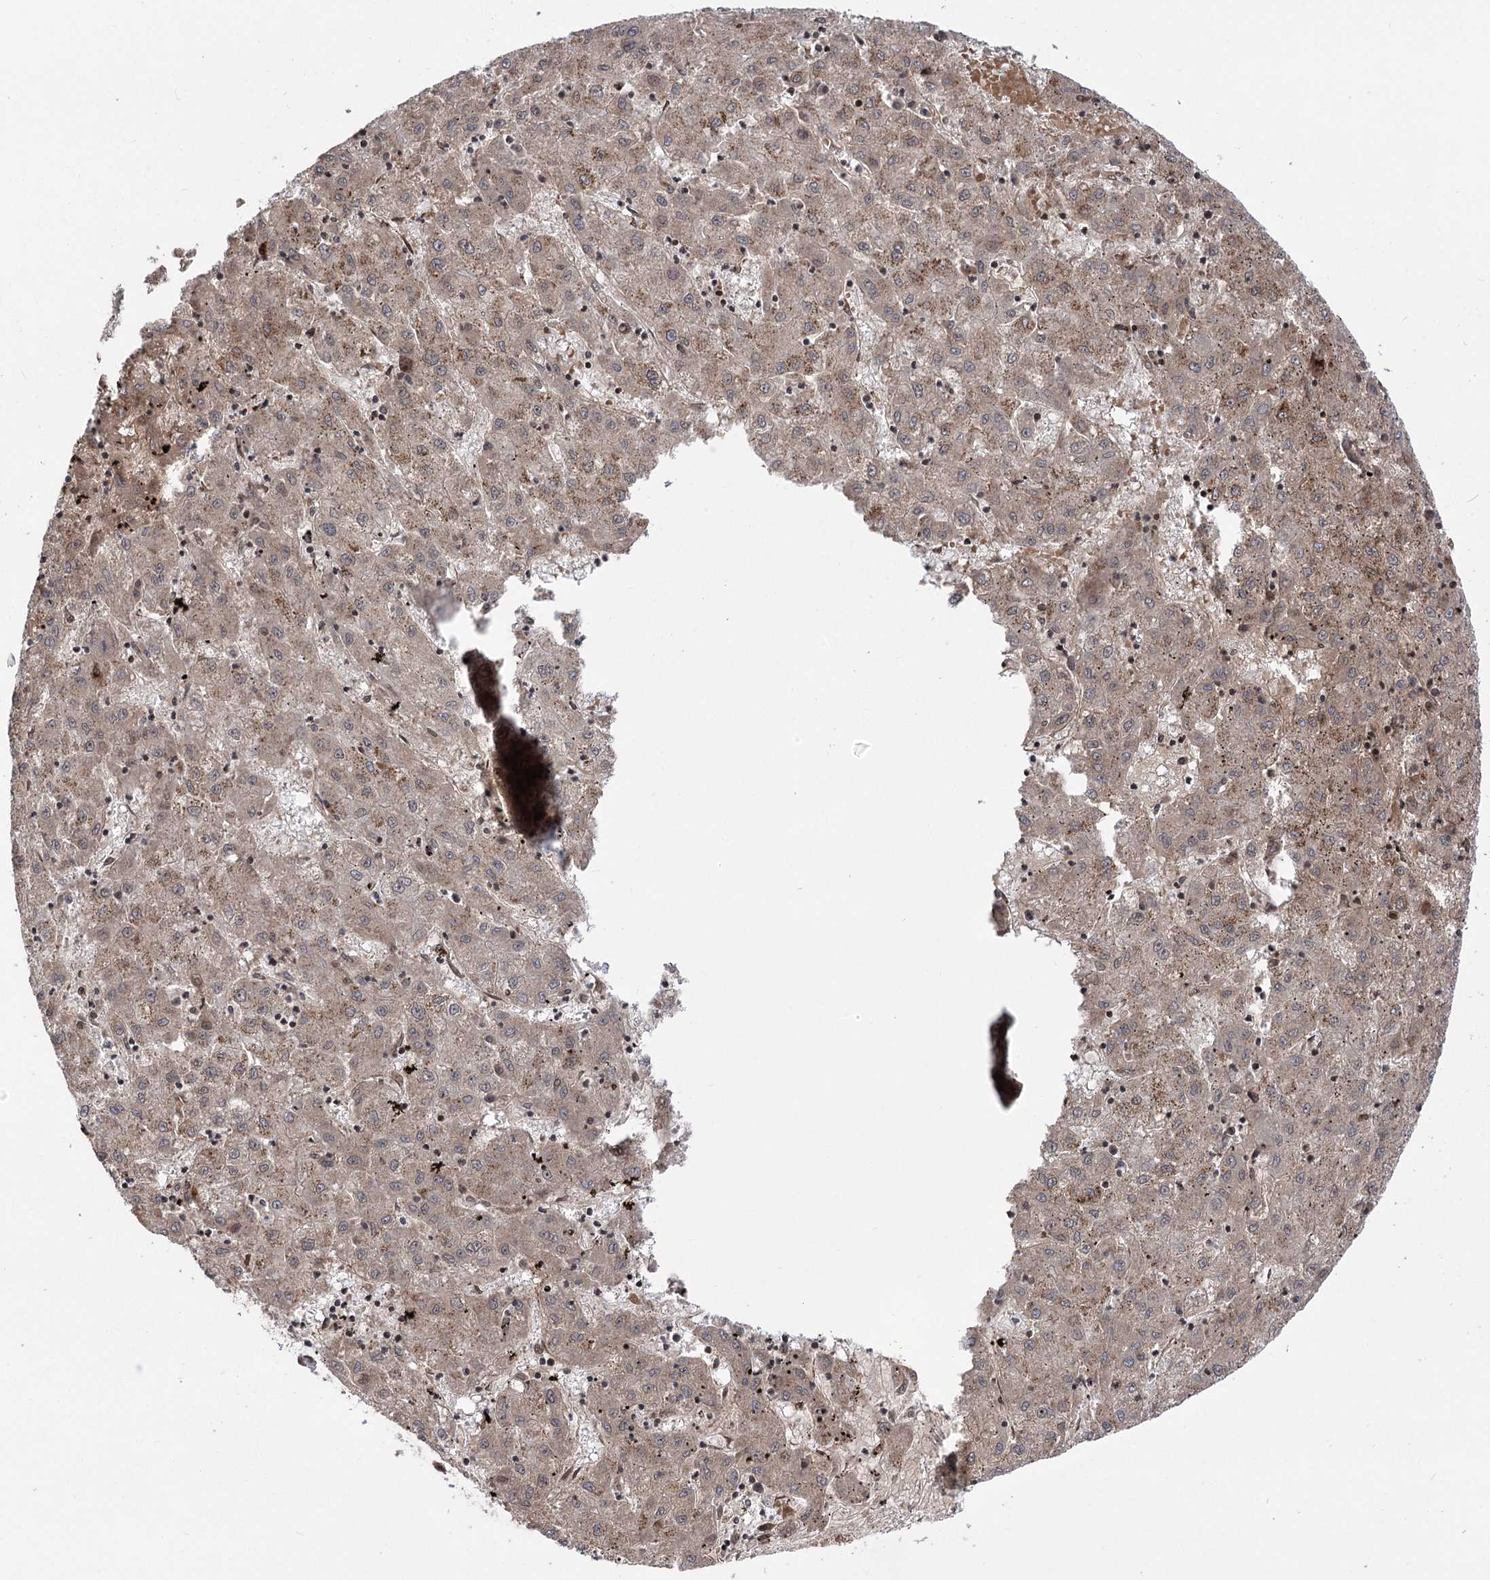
{"staining": {"intensity": "weak", "quantity": "25%-75%", "location": "cytoplasmic/membranous"}, "tissue": "liver cancer", "cell_type": "Tumor cells", "image_type": "cancer", "snomed": [{"axis": "morphology", "description": "Carcinoma, Hepatocellular, NOS"}, {"axis": "topography", "description": "Liver"}], "caption": "Liver cancer (hepatocellular carcinoma) tissue demonstrates weak cytoplasmic/membranous expression in approximately 25%-75% of tumor cells", "gene": "TENM2", "patient": {"sex": "male", "age": 72}}